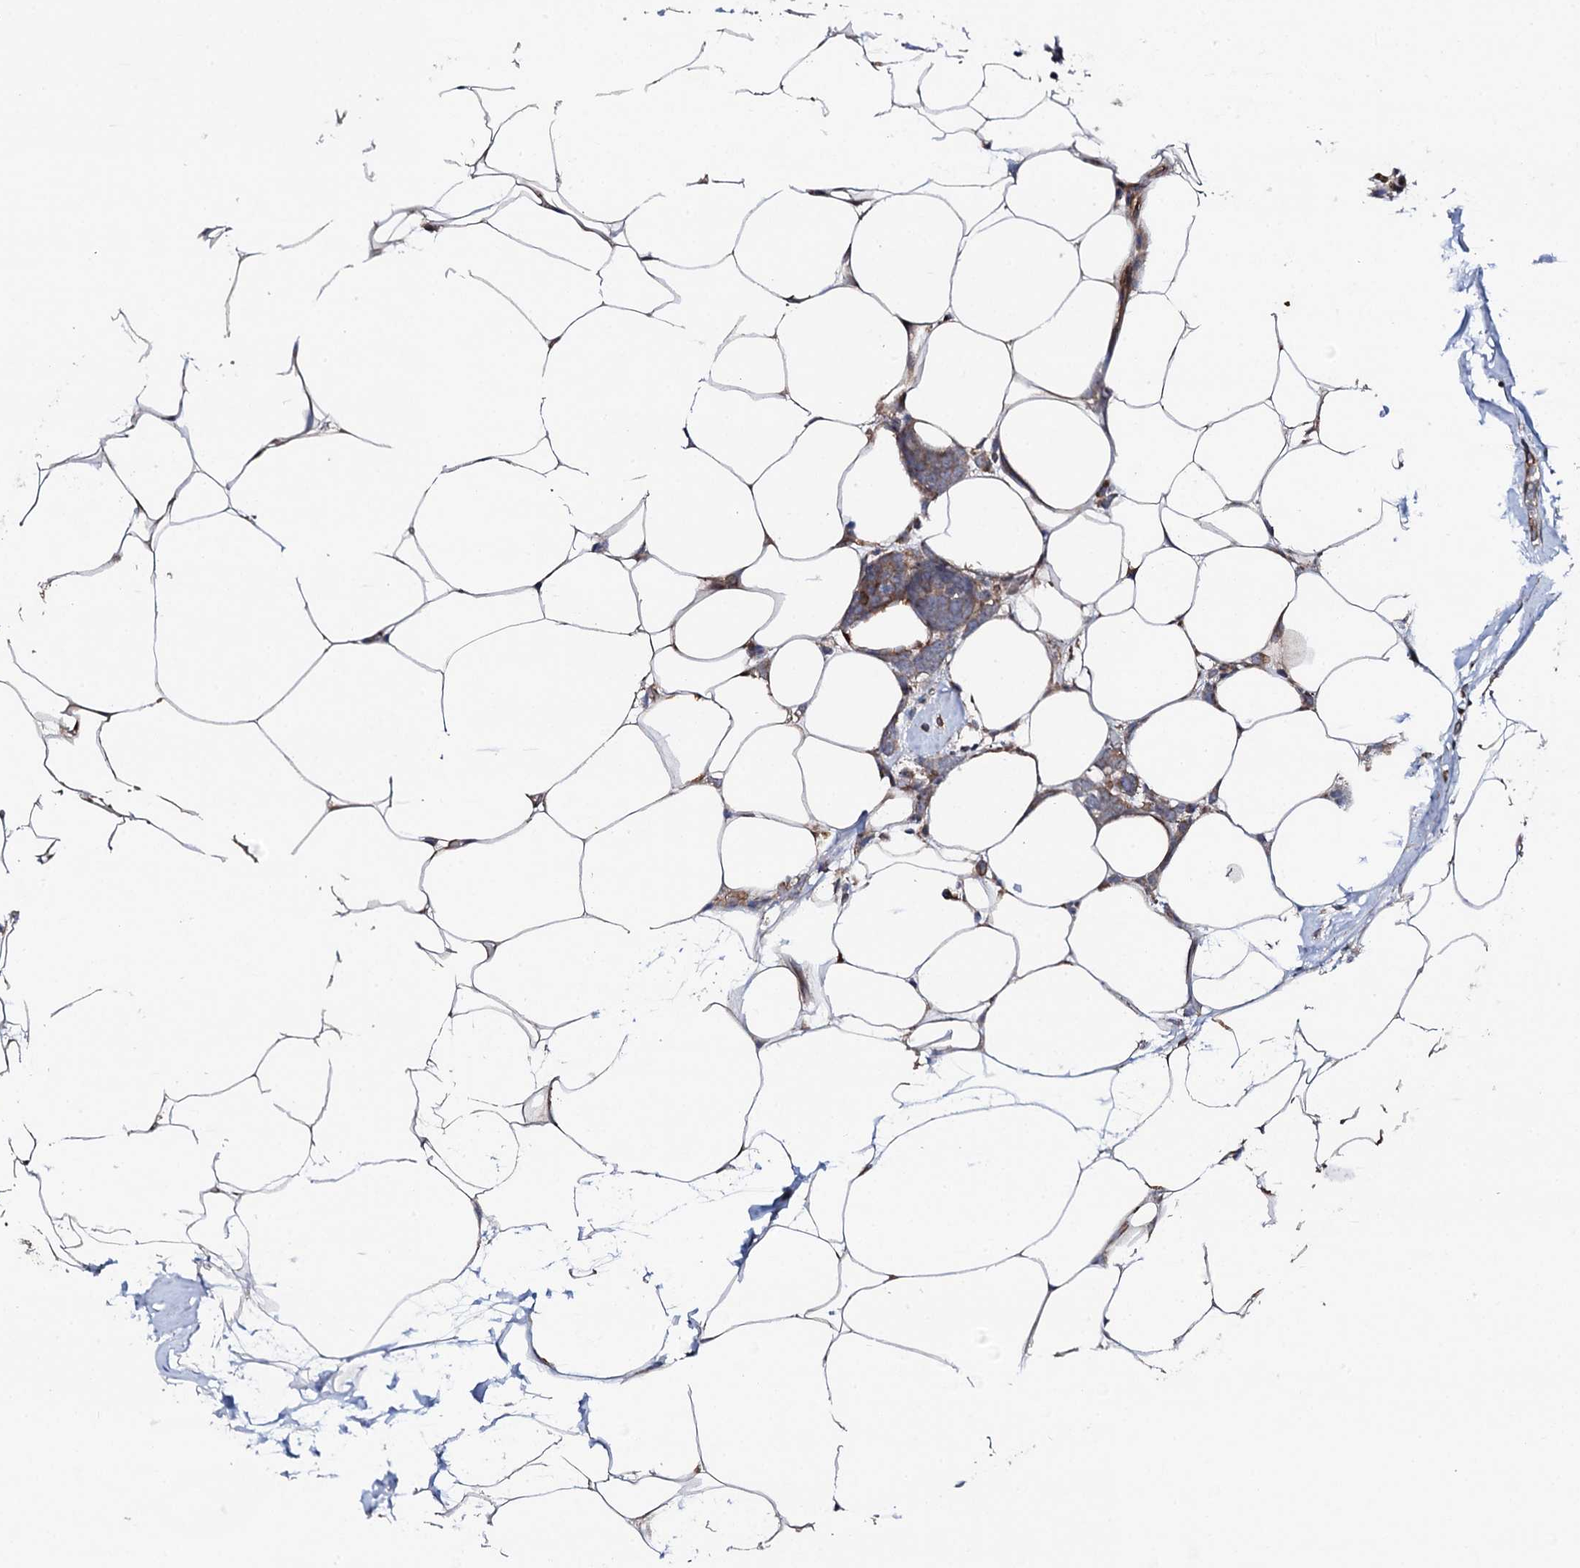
{"staining": {"intensity": "weak", "quantity": "<25%", "location": "cytoplasmic/membranous"}, "tissue": "breast cancer", "cell_type": "Tumor cells", "image_type": "cancer", "snomed": [{"axis": "morphology", "description": "Lobular carcinoma"}, {"axis": "topography", "description": "Breast"}], "caption": "This is an IHC image of human breast cancer. There is no staining in tumor cells.", "gene": "CIAO2A", "patient": {"sex": "female", "age": 58}}